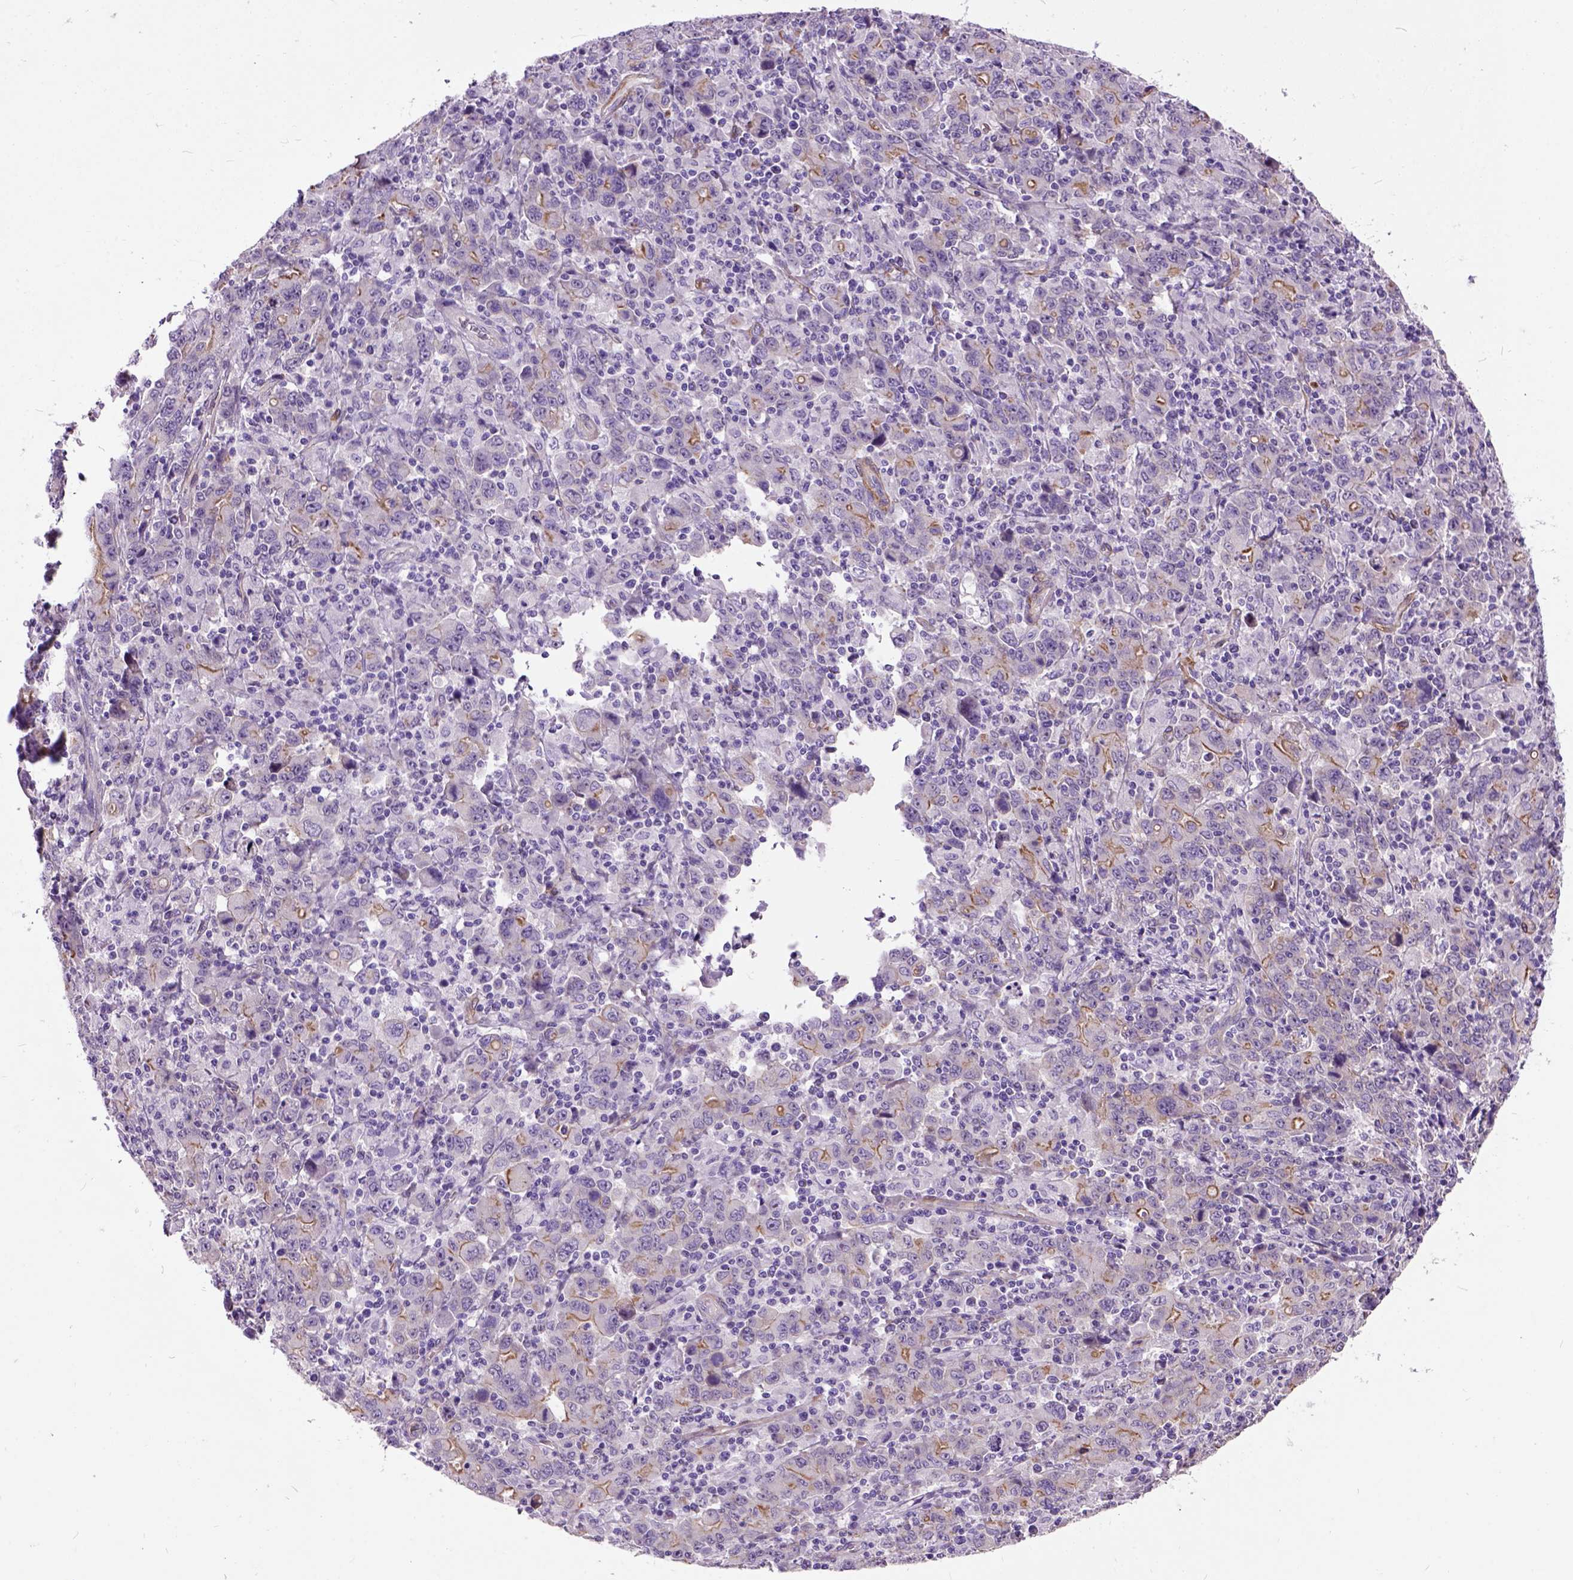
{"staining": {"intensity": "moderate", "quantity": "<25%", "location": "cytoplasmic/membranous"}, "tissue": "stomach cancer", "cell_type": "Tumor cells", "image_type": "cancer", "snomed": [{"axis": "morphology", "description": "Adenocarcinoma, NOS"}, {"axis": "topography", "description": "Stomach, upper"}], "caption": "DAB (3,3'-diaminobenzidine) immunohistochemical staining of human stomach cancer shows moderate cytoplasmic/membranous protein positivity in about <25% of tumor cells.", "gene": "MAPT", "patient": {"sex": "male", "age": 69}}